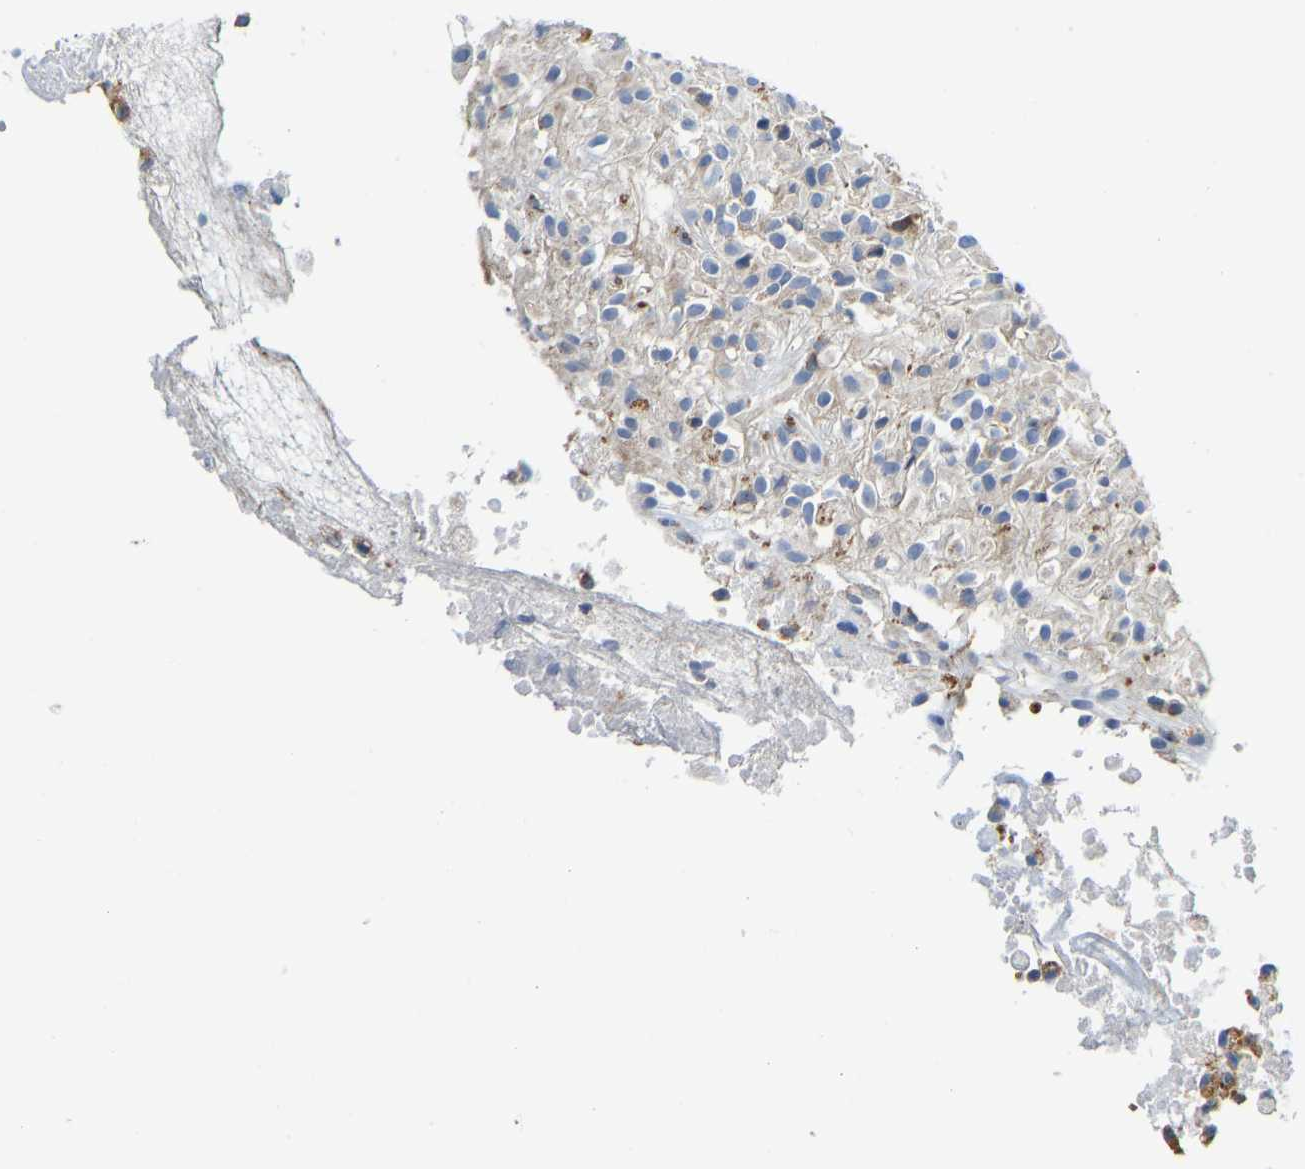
{"staining": {"intensity": "negative", "quantity": "none", "location": "none"}, "tissue": "glioma", "cell_type": "Tumor cells", "image_type": "cancer", "snomed": [{"axis": "morphology", "description": "Glioma, malignant, High grade"}, {"axis": "topography", "description": "Brain"}], "caption": "Immunohistochemical staining of malignant high-grade glioma demonstrates no significant expression in tumor cells.", "gene": "ATP6V1E1", "patient": {"sex": "female", "age": 59}}